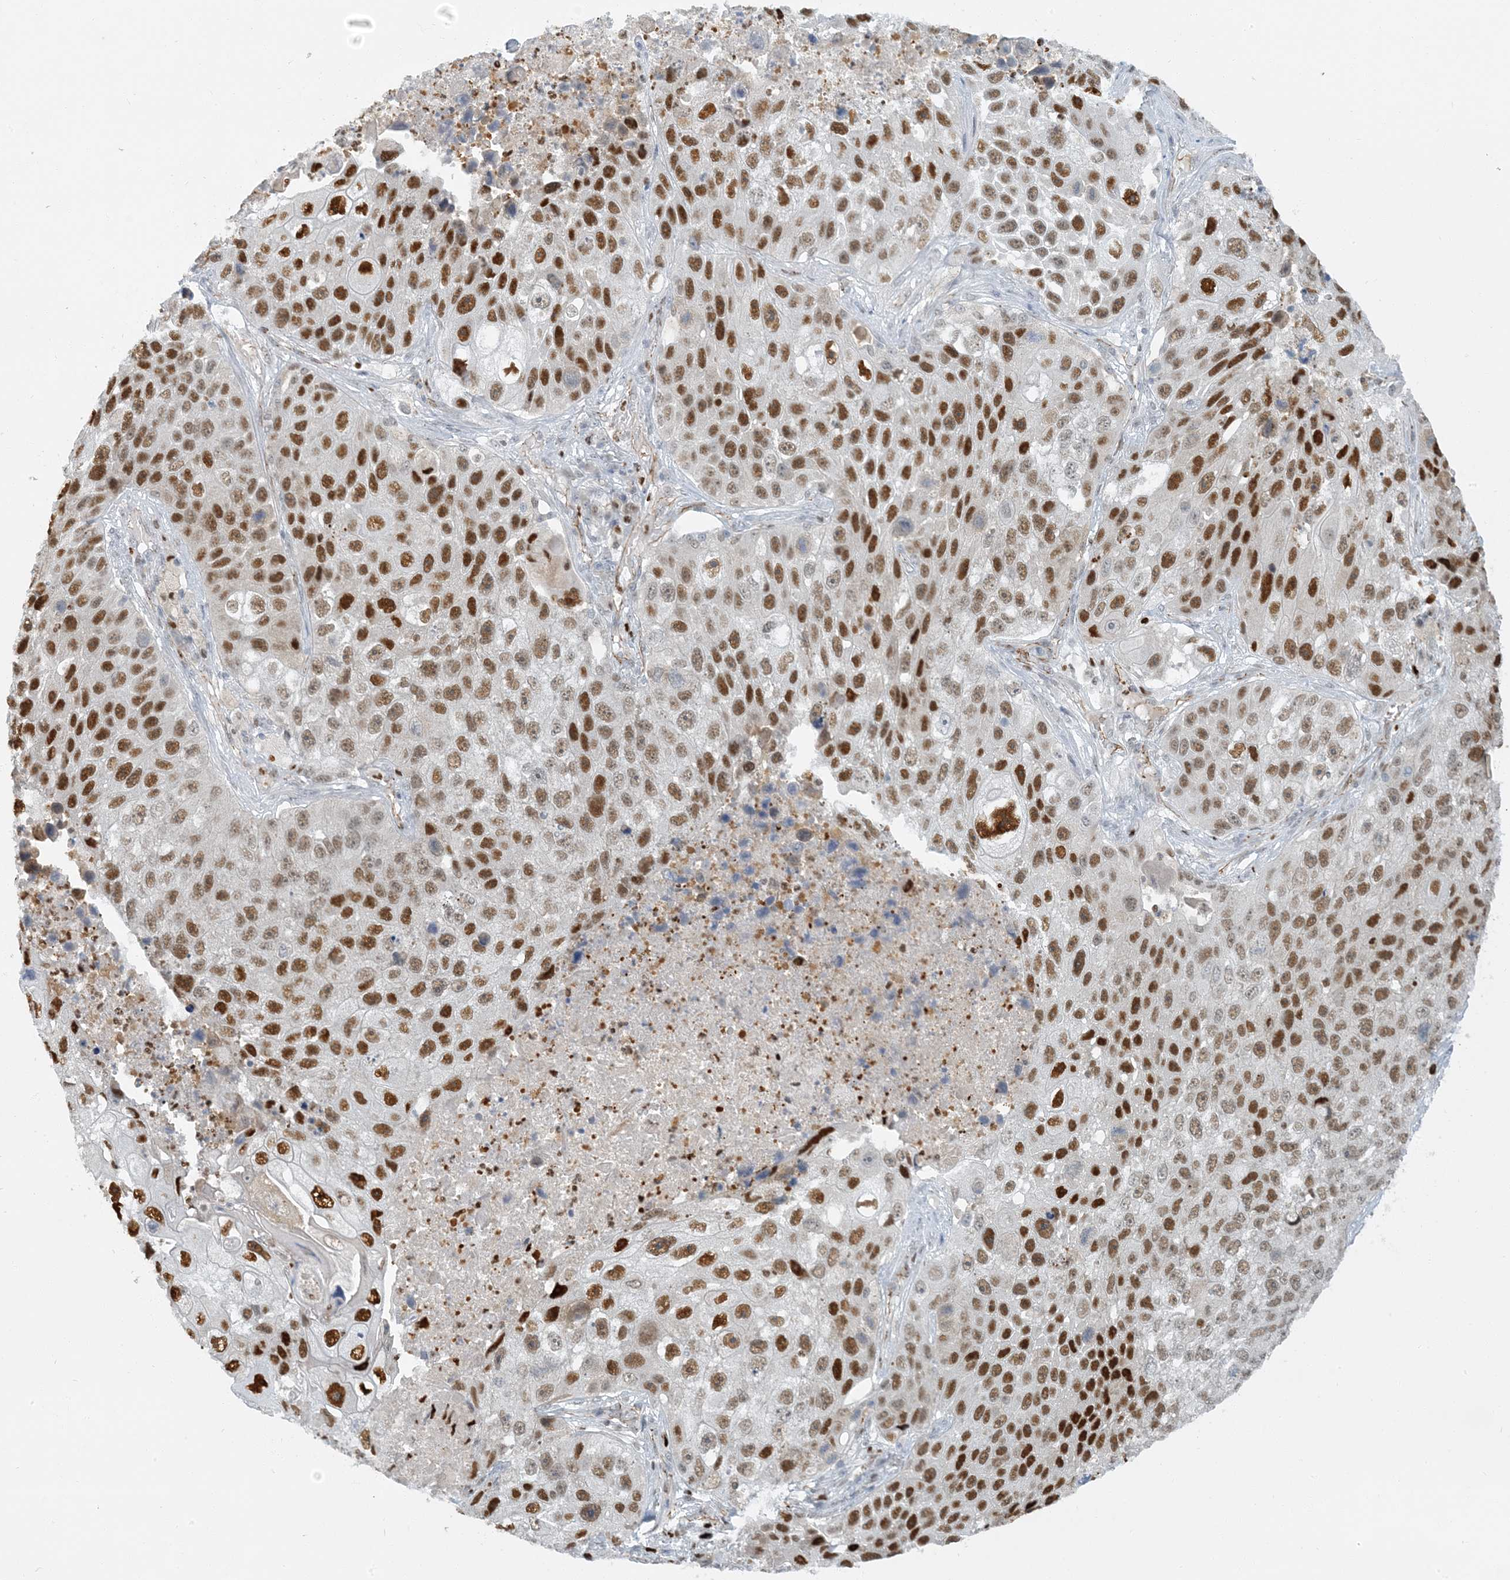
{"staining": {"intensity": "moderate", "quantity": ">75%", "location": "nuclear"}, "tissue": "lung cancer", "cell_type": "Tumor cells", "image_type": "cancer", "snomed": [{"axis": "morphology", "description": "Squamous cell carcinoma, NOS"}, {"axis": "topography", "description": "Lung"}], "caption": "Lung squamous cell carcinoma stained with a brown dye shows moderate nuclear positive staining in approximately >75% of tumor cells.", "gene": "AK9", "patient": {"sex": "male", "age": 61}}